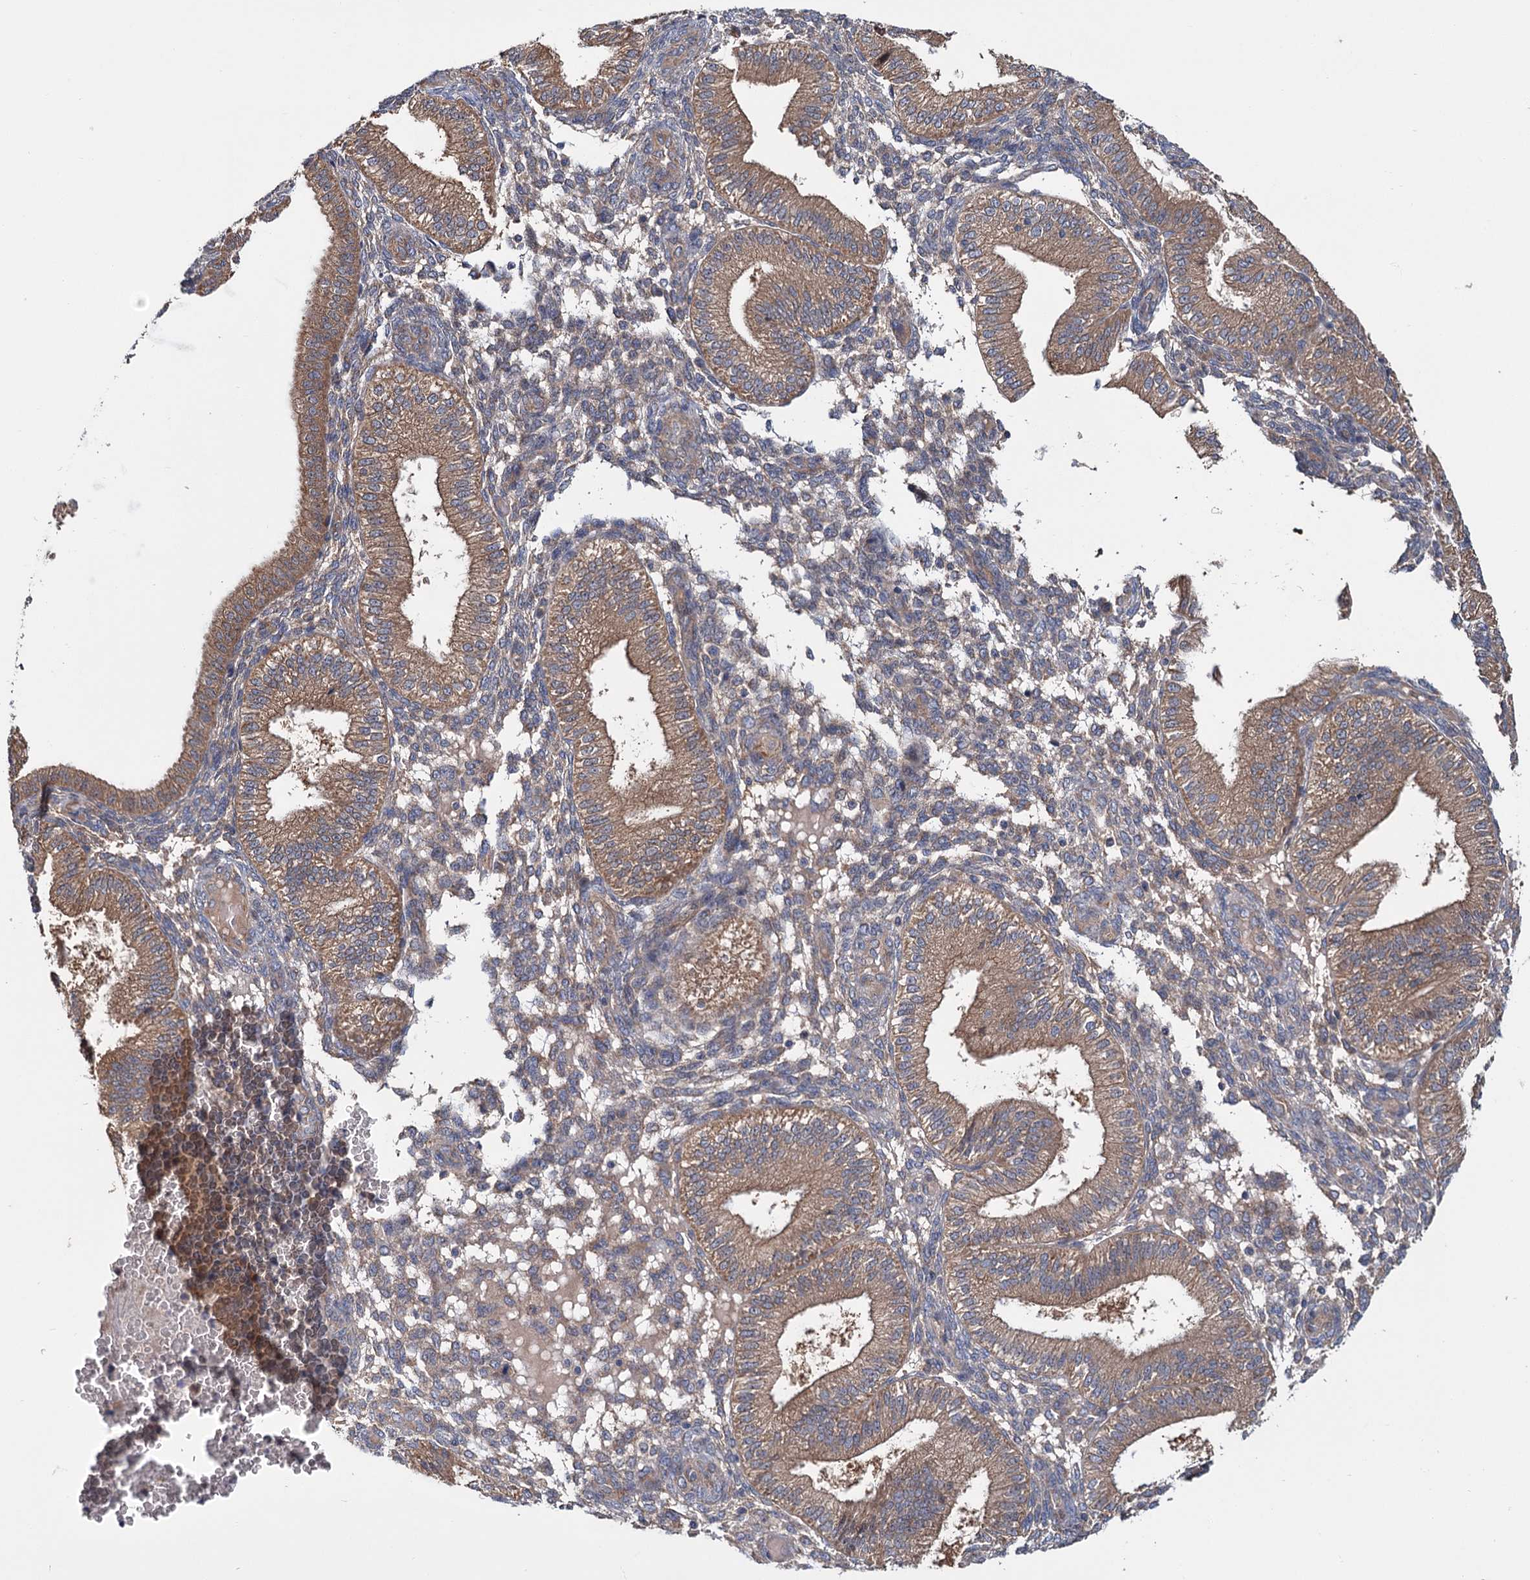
{"staining": {"intensity": "negative", "quantity": "none", "location": "none"}, "tissue": "endometrium", "cell_type": "Cells in endometrial stroma", "image_type": "normal", "snomed": [{"axis": "morphology", "description": "Normal tissue, NOS"}, {"axis": "topography", "description": "Endometrium"}], "caption": "Cells in endometrial stroma show no significant positivity in normal endometrium. (DAB (3,3'-diaminobenzidine) immunohistochemistry, high magnification).", "gene": "MTRR", "patient": {"sex": "female", "age": 39}}